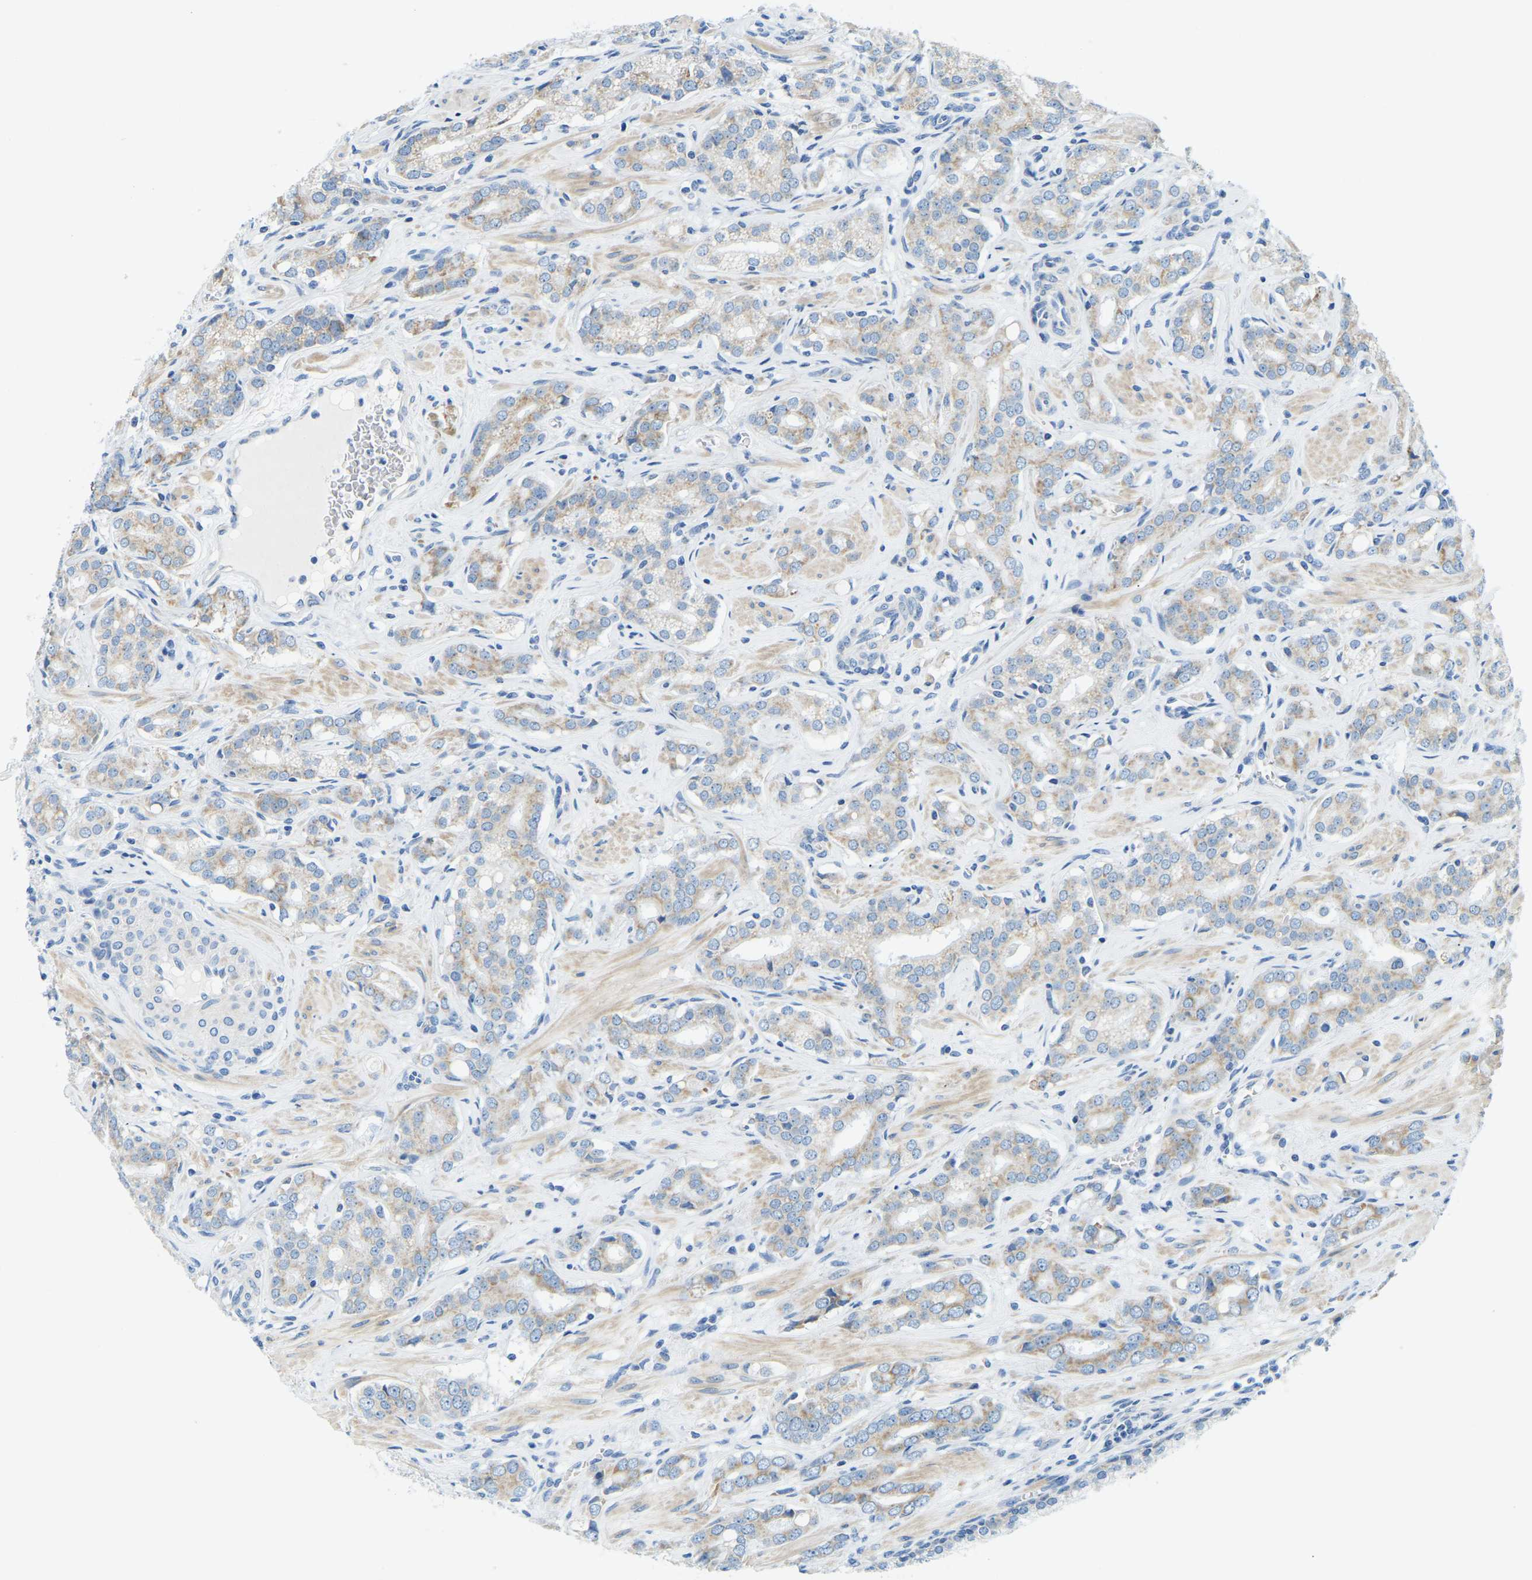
{"staining": {"intensity": "weak", "quantity": "<25%", "location": "cytoplasmic/membranous"}, "tissue": "prostate cancer", "cell_type": "Tumor cells", "image_type": "cancer", "snomed": [{"axis": "morphology", "description": "Adenocarcinoma, High grade"}, {"axis": "topography", "description": "Prostate"}], "caption": "This is an IHC image of prostate cancer. There is no positivity in tumor cells.", "gene": "GDA", "patient": {"sex": "male", "age": 52}}